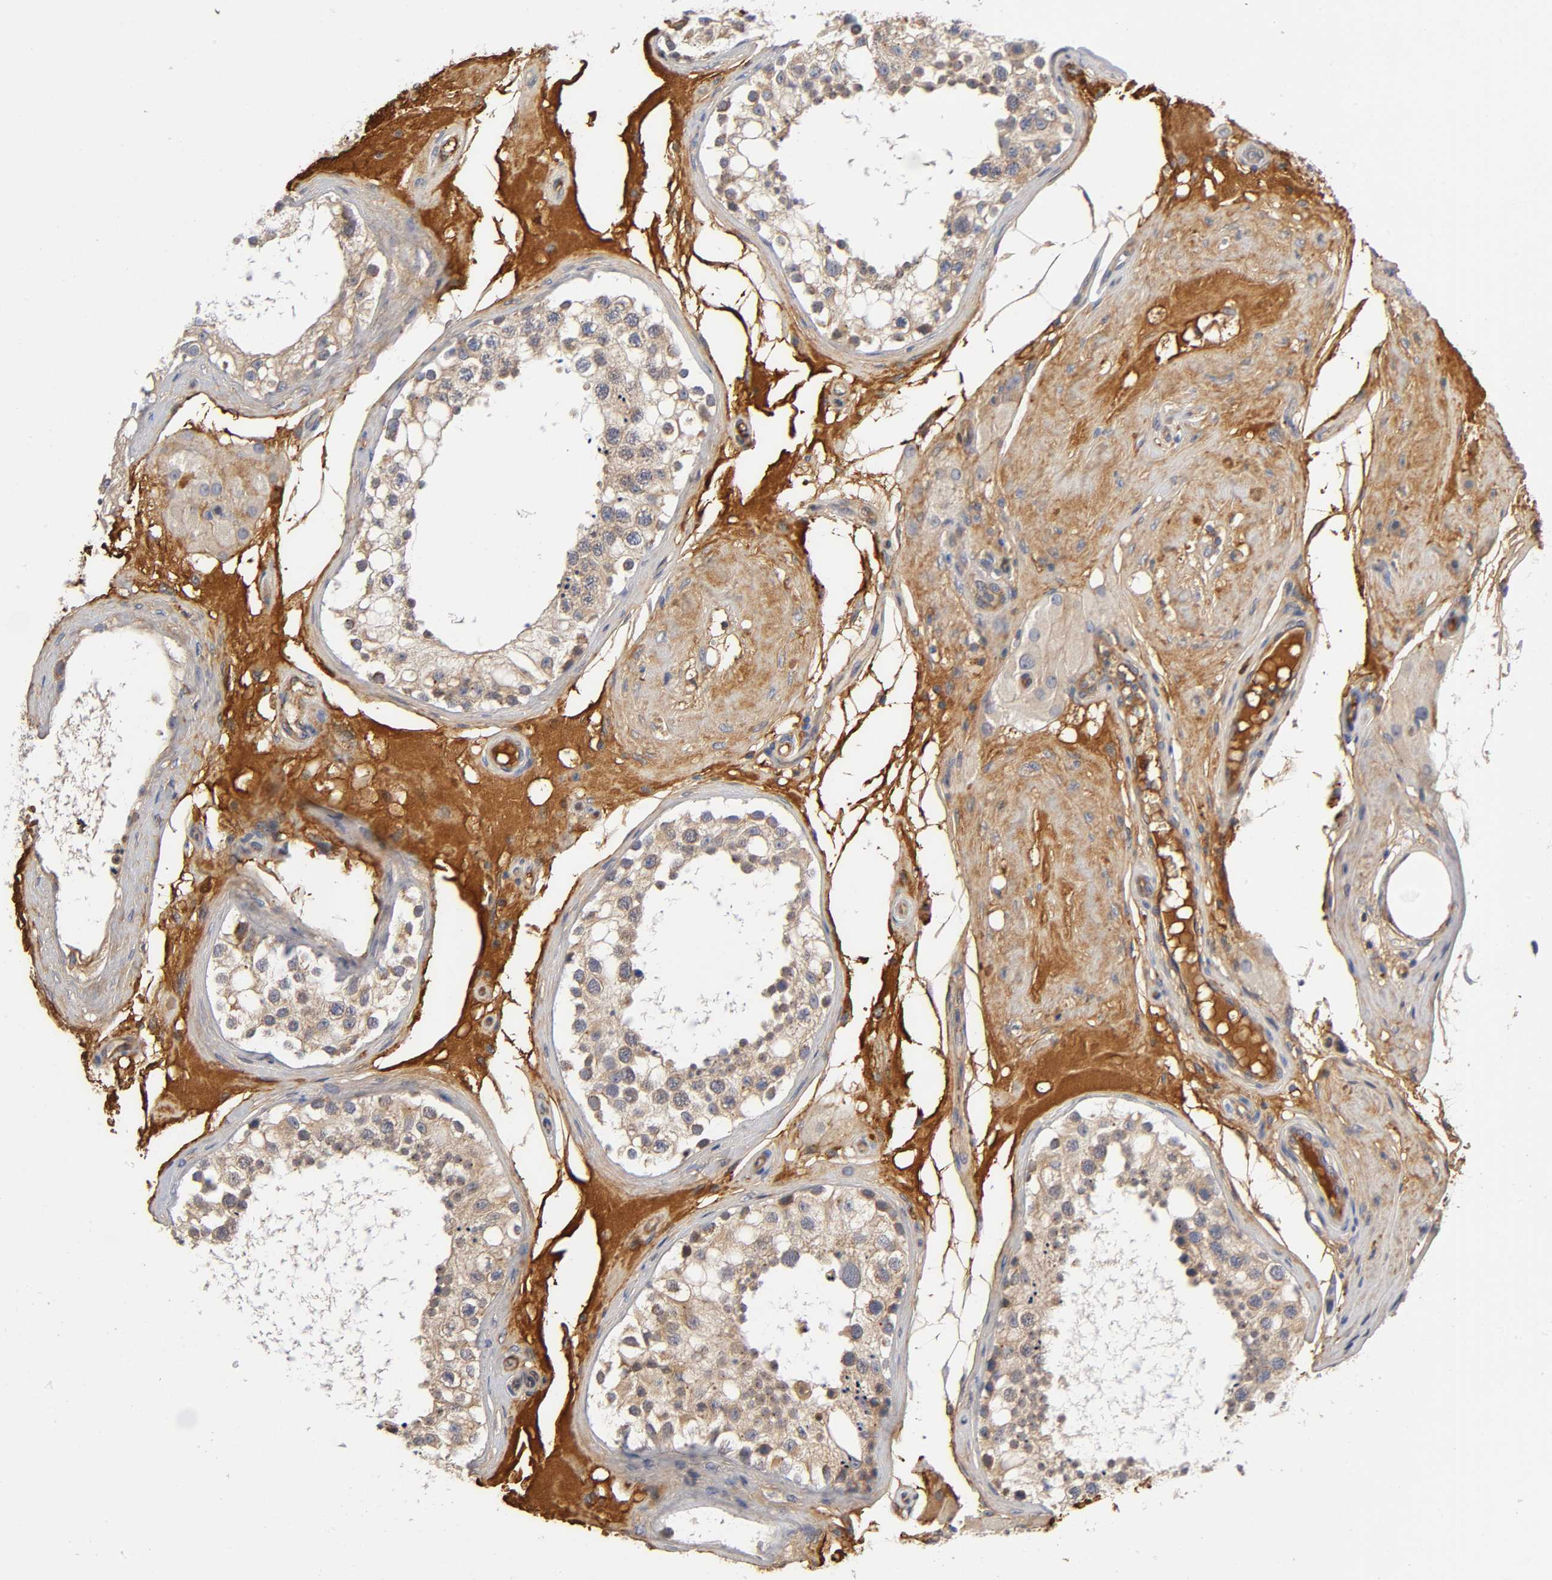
{"staining": {"intensity": "weak", "quantity": ">75%", "location": "cytoplasmic/membranous"}, "tissue": "testis", "cell_type": "Cells in seminiferous ducts", "image_type": "normal", "snomed": [{"axis": "morphology", "description": "Normal tissue, NOS"}, {"axis": "topography", "description": "Testis"}], "caption": "Immunohistochemistry staining of benign testis, which reveals low levels of weak cytoplasmic/membranous staining in about >75% of cells in seminiferous ducts indicating weak cytoplasmic/membranous protein positivity. The staining was performed using DAB (3,3'-diaminobenzidine) (brown) for protein detection and nuclei were counterstained in hematoxylin (blue).", "gene": "NOVA1", "patient": {"sex": "male", "age": 68}}